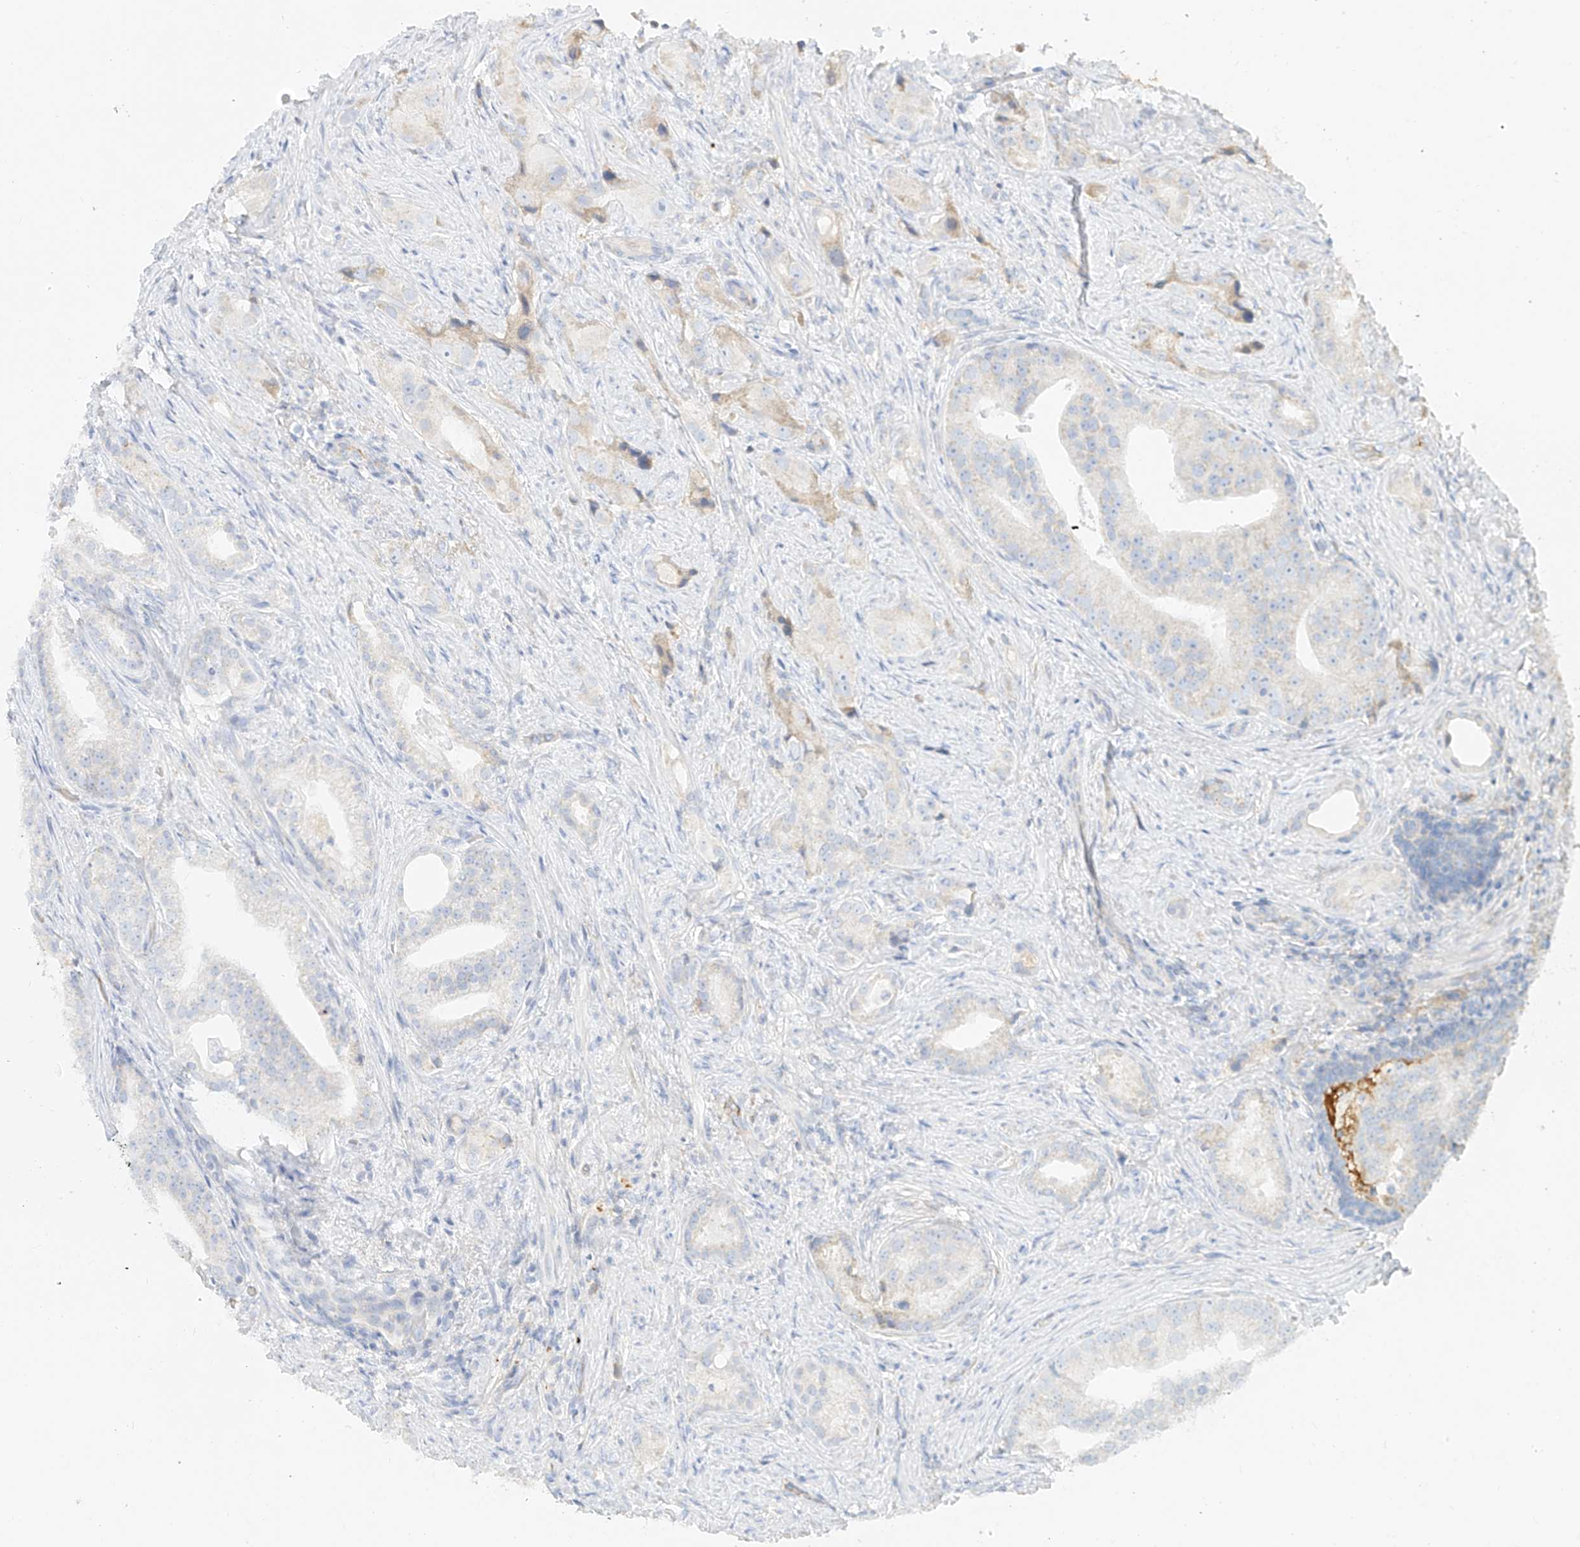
{"staining": {"intensity": "negative", "quantity": "none", "location": "none"}, "tissue": "prostate cancer", "cell_type": "Tumor cells", "image_type": "cancer", "snomed": [{"axis": "morphology", "description": "Adenocarcinoma, Low grade"}, {"axis": "topography", "description": "Prostate"}], "caption": "DAB (3,3'-diaminobenzidine) immunohistochemical staining of prostate cancer (adenocarcinoma (low-grade)) displays no significant staining in tumor cells. Brightfield microscopy of IHC stained with DAB (brown) and hematoxylin (blue), captured at high magnification.", "gene": "OCSTAMP", "patient": {"sex": "male", "age": 71}}